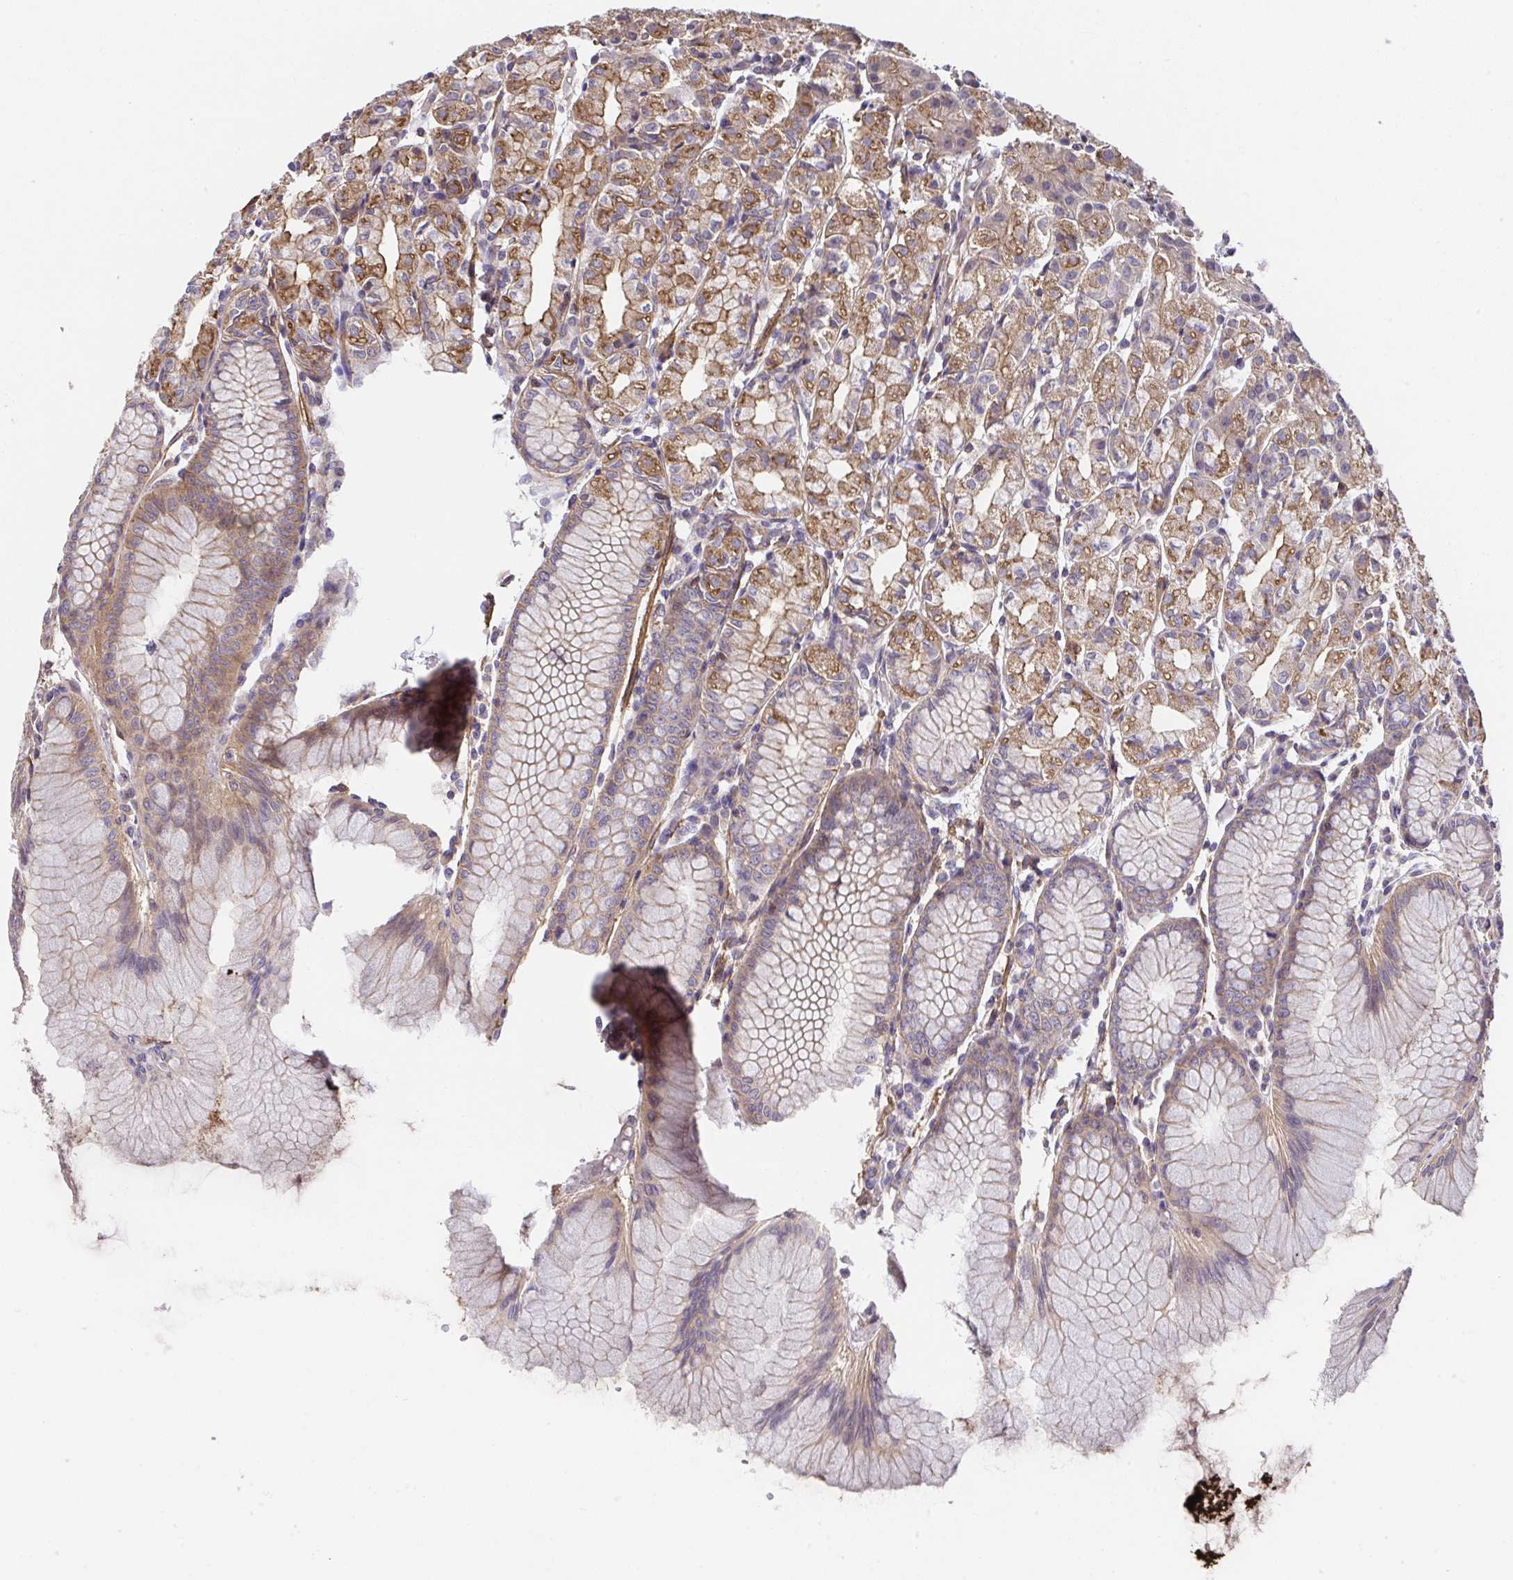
{"staining": {"intensity": "moderate", "quantity": "25%-75%", "location": "cytoplasmic/membranous"}, "tissue": "stomach", "cell_type": "Glandular cells", "image_type": "normal", "snomed": [{"axis": "morphology", "description": "Normal tissue, NOS"}, {"axis": "topography", "description": "Stomach"}], "caption": "High-power microscopy captured an immunohistochemistry (IHC) photomicrograph of unremarkable stomach, revealing moderate cytoplasmic/membranous positivity in approximately 25%-75% of glandular cells.", "gene": "ZNF696", "patient": {"sex": "female", "age": 57}}